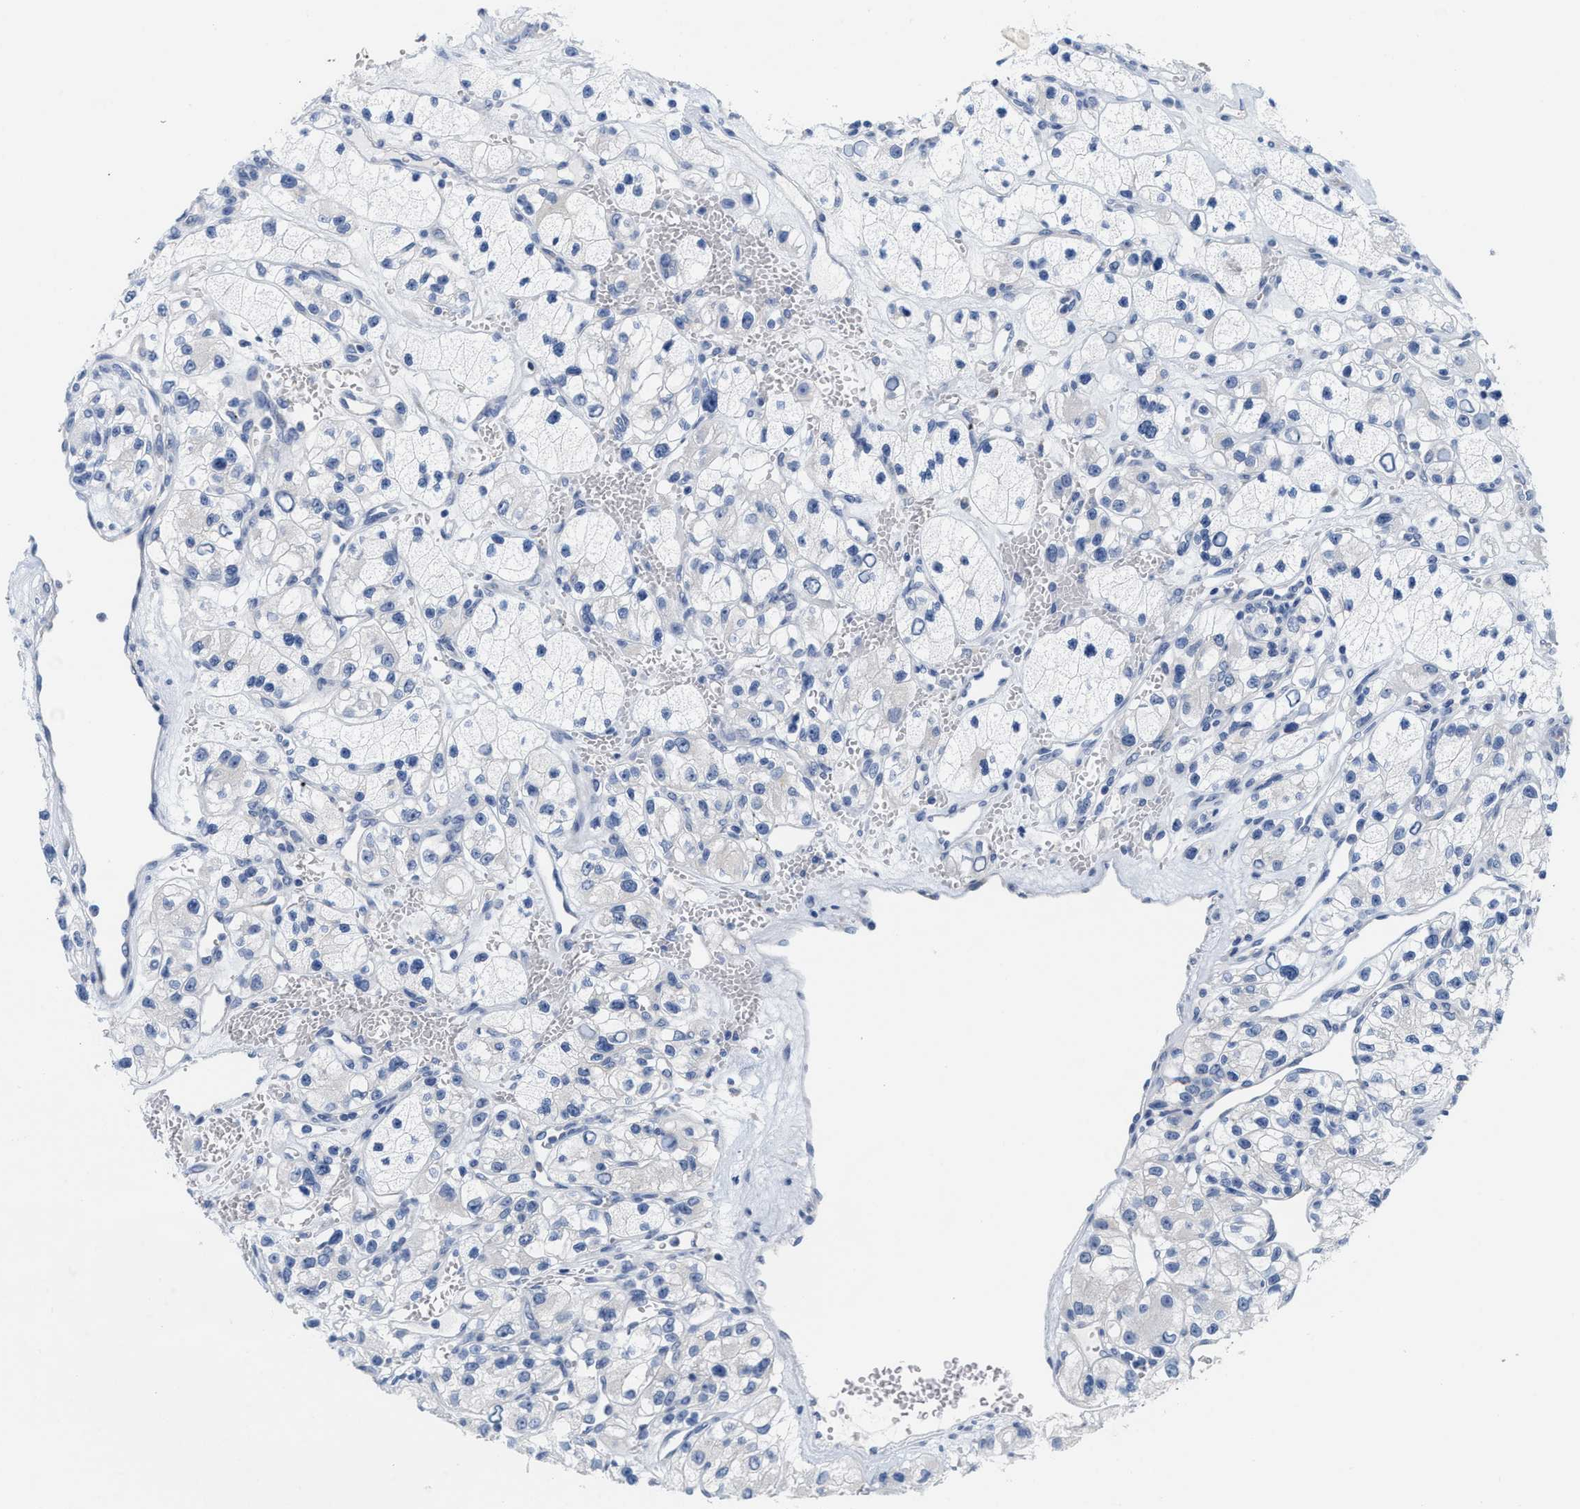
{"staining": {"intensity": "negative", "quantity": "none", "location": "none"}, "tissue": "renal cancer", "cell_type": "Tumor cells", "image_type": "cancer", "snomed": [{"axis": "morphology", "description": "Adenocarcinoma, NOS"}, {"axis": "topography", "description": "Kidney"}], "caption": "The immunohistochemistry (IHC) photomicrograph has no significant staining in tumor cells of renal cancer tissue. (IHC, brightfield microscopy, high magnification).", "gene": "RYR2", "patient": {"sex": "female", "age": 57}}